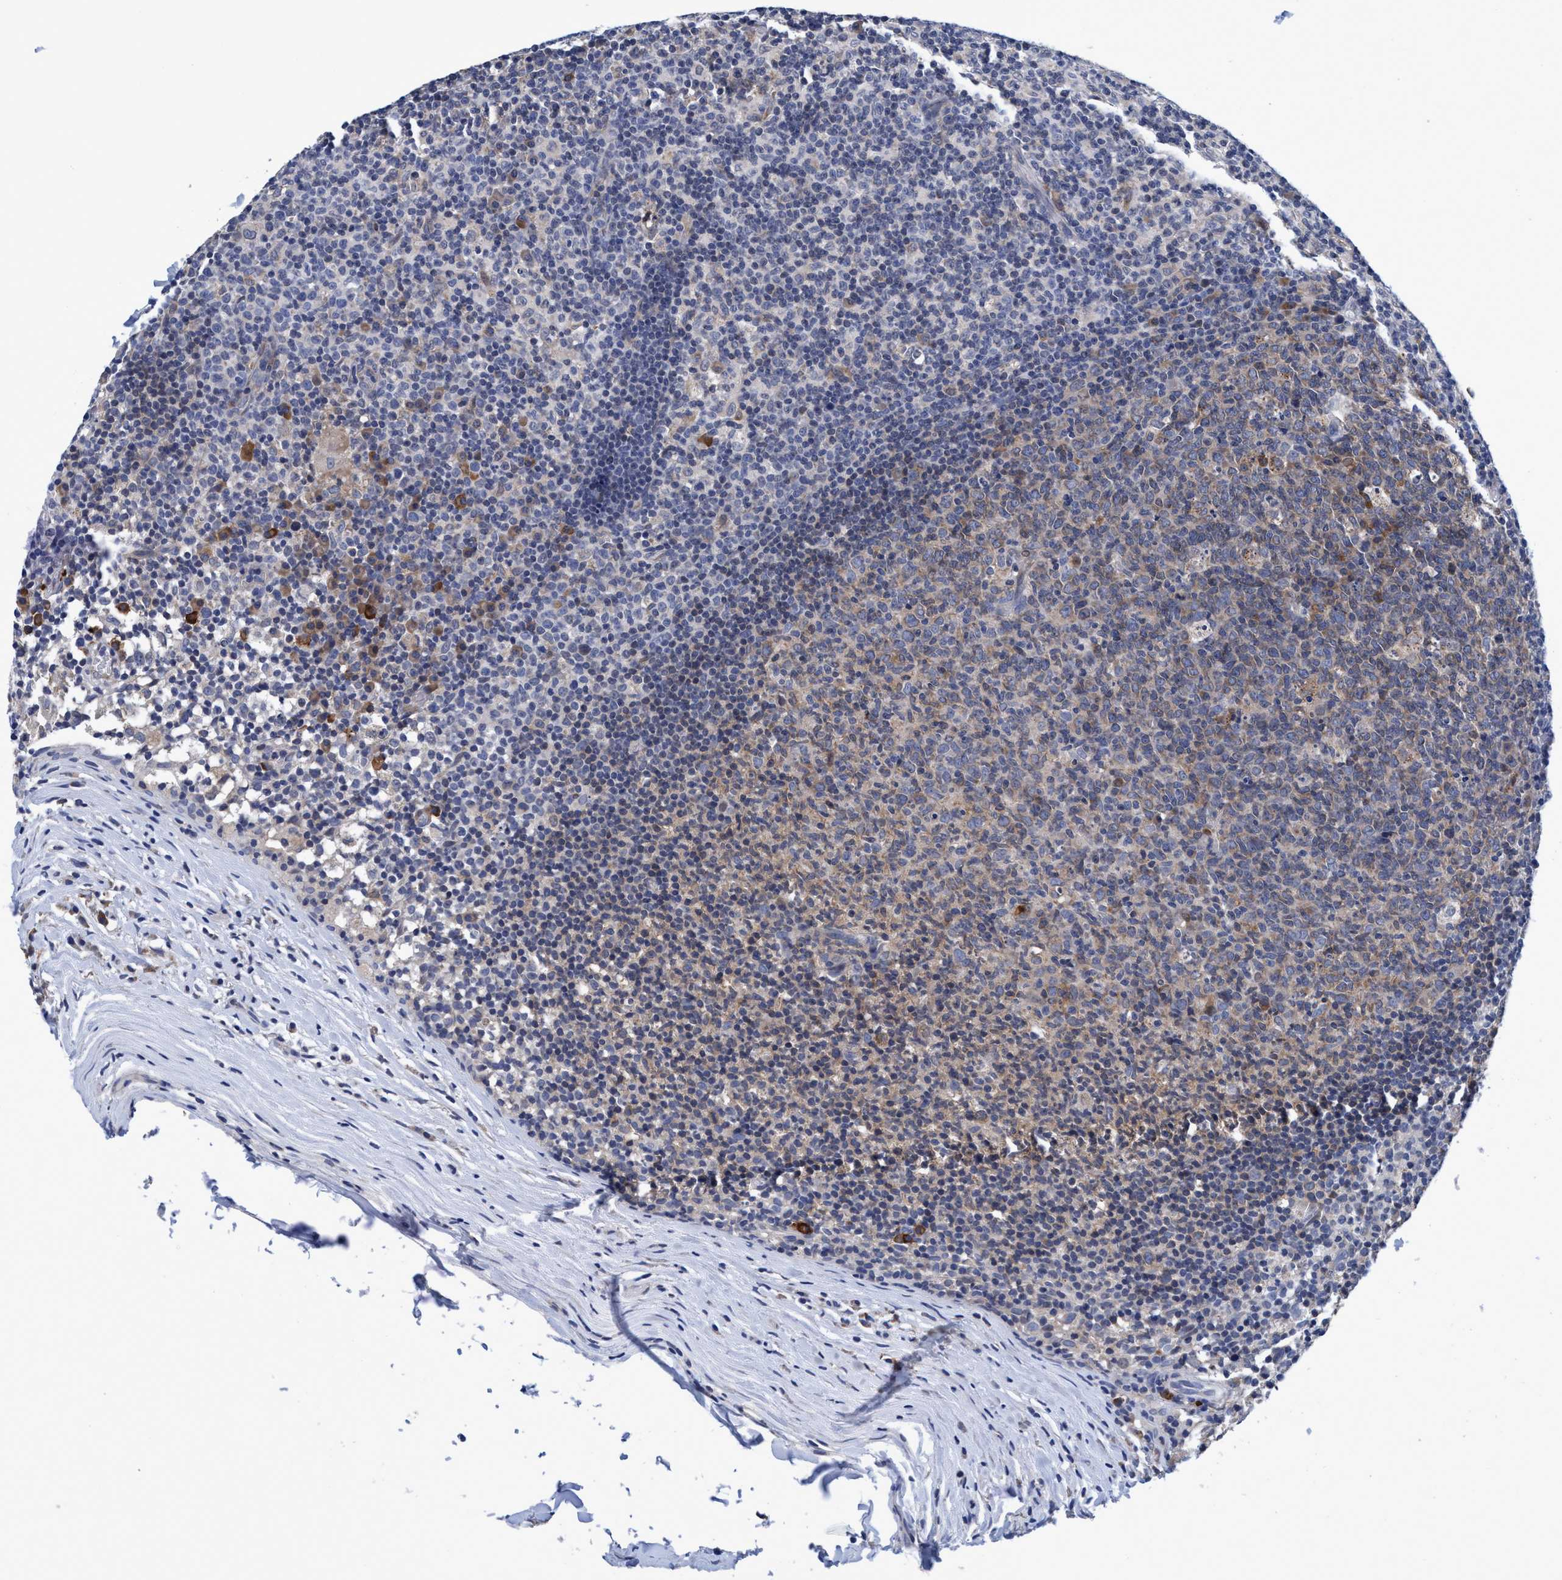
{"staining": {"intensity": "weak", "quantity": "25%-75%", "location": "cytoplasmic/membranous"}, "tissue": "lymph node", "cell_type": "Germinal center cells", "image_type": "normal", "snomed": [{"axis": "morphology", "description": "Normal tissue, NOS"}, {"axis": "morphology", "description": "Inflammation, NOS"}, {"axis": "topography", "description": "Lymph node"}], "caption": "Immunohistochemistry of benign lymph node displays low levels of weak cytoplasmic/membranous positivity in about 25%-75% of germinal center cells.", "gene": "CALCOCO2", "patient": {"sex": "male", "age": 55}}